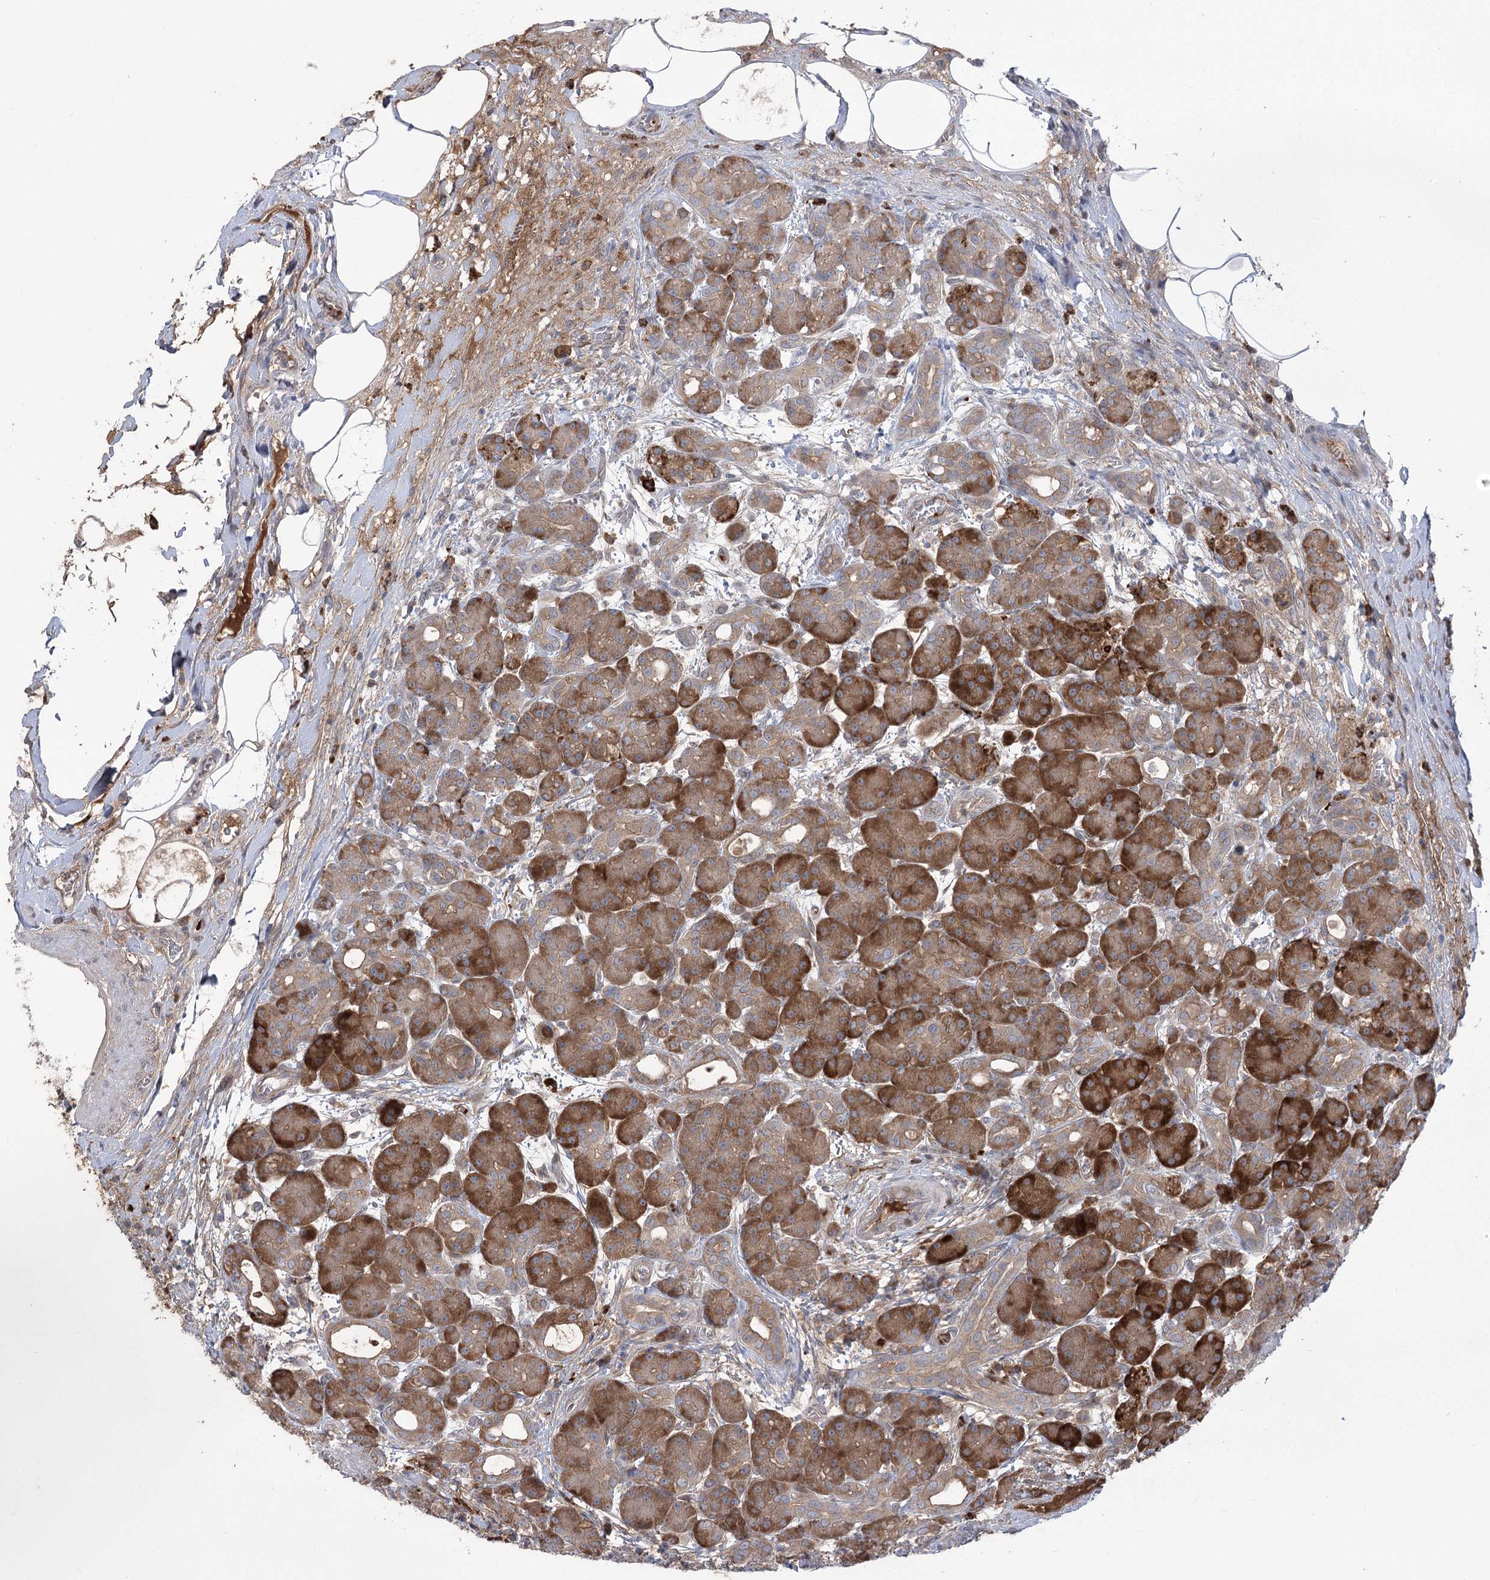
{"staining": {"intensity": "strong", "quantity": ">75%", "location": "cytoplasmic/membranous"}, "tissue": "pancreas", "cell_type": "Exocrine glandular cells", "image_type": "normal", "snomed": [{"axis": "morphology", "description": "Normal tissue, NOS"}, {"axis": "topography", "description": "Pancreas"}], "caption": "High-magnification brightfield microscopy of benign pancreas stained with DAB (brown) and counterstained with hematoxylin (blue). exocrine glandular cells exhibit strong cytoplasmic/membranous staining is identified in approximately>75% of cells. (Brightfield microscopy of DAB IHC at high magnification).", "gene": "PLEKHA5", "patient": {"sex": "male", "age": 63}}